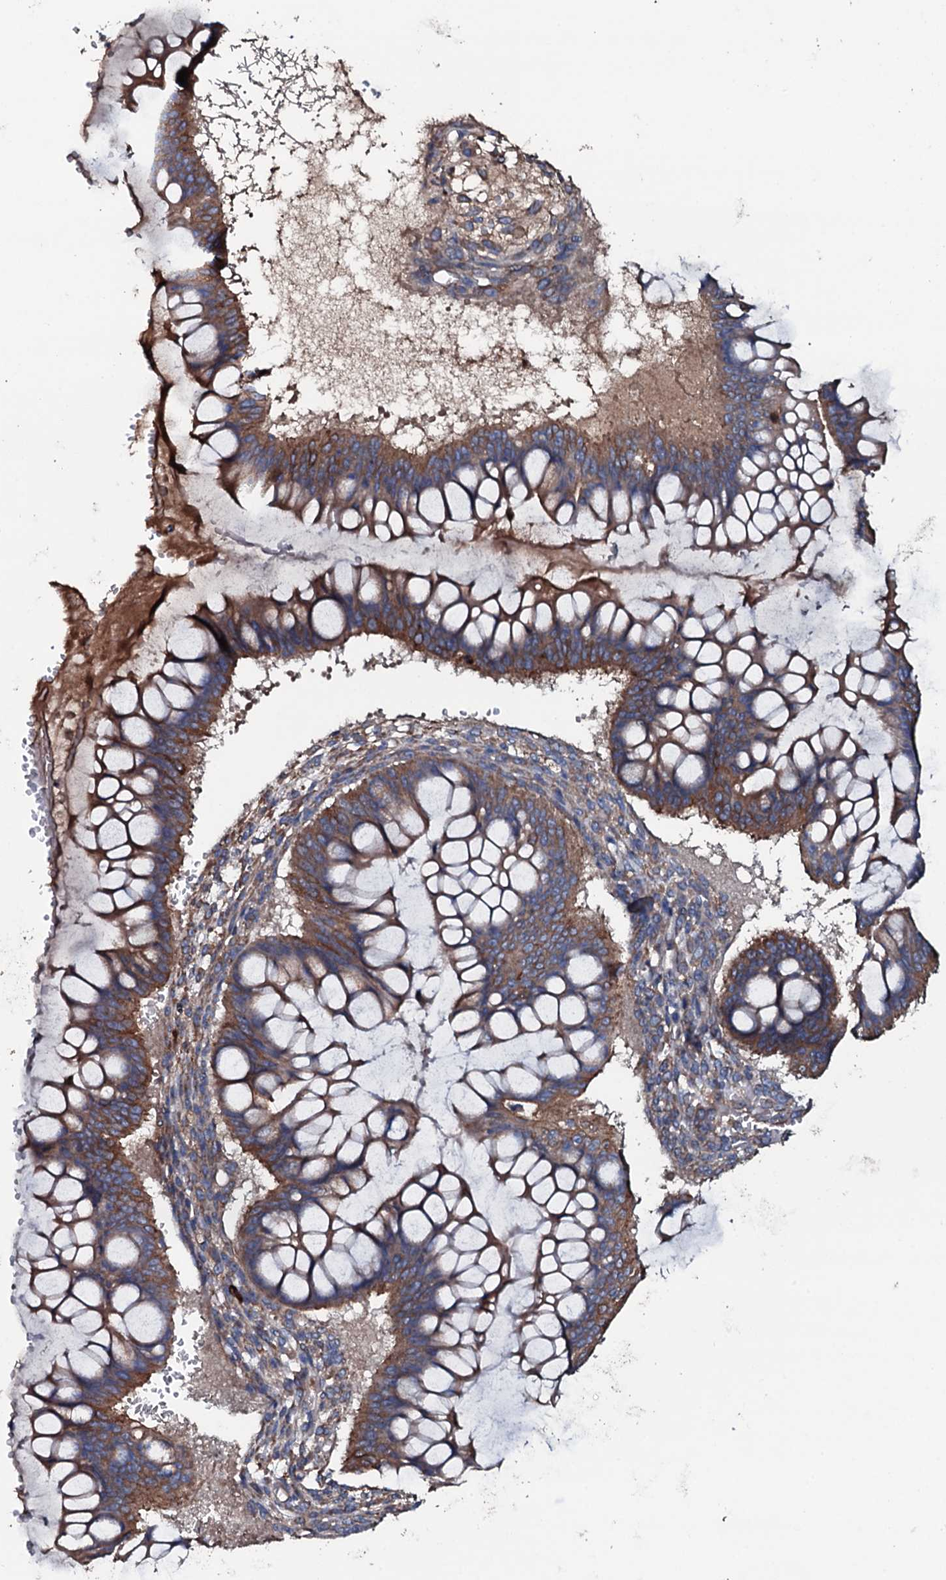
{"staining": {"intensity": "strong", "quantity": ">75%", "location": "cytoplasmic/membranous"}, "tissue": "ovarian cancer", "cell_type": "Tumor cells", "image_type": "cancer", "snomed": [{"axis": "morphology", "description": "Cystadenocarcinoma, mucinous, NOS"}, {"axis": "topography", "description": "Ovary"}], "caption": "Tumor cells display strong cytoplasmic/membranous staining in about >75% of cells in ovarian cancer (mucinous cystadenocarcinoma).", "gene": "NEK1", "patient": {"sex": "female", "age": 73}}